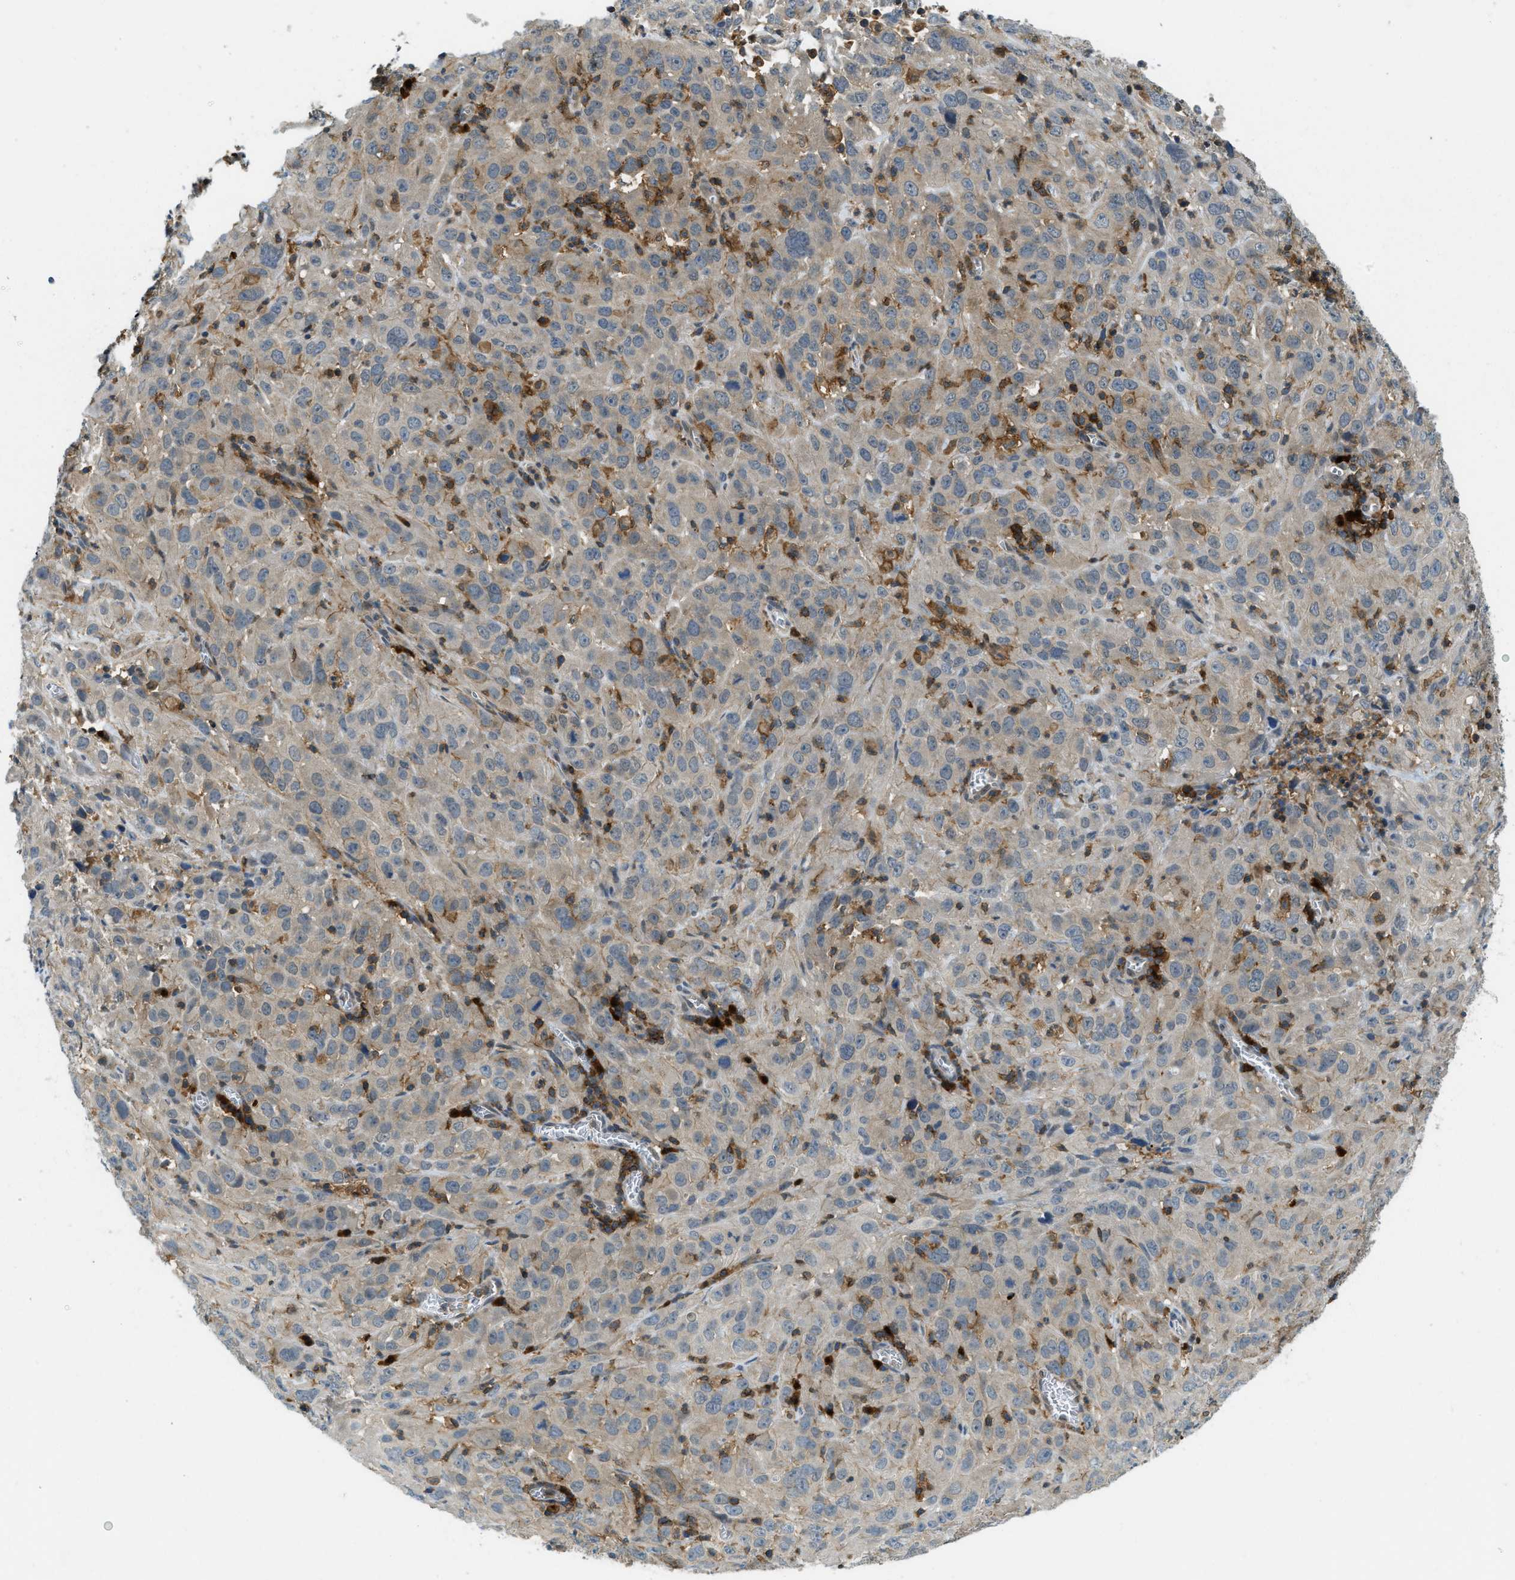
{"staining": {"intensity": "weak", "quantity": "<25%", "location": "cytoplasmic/membranous"}, "tissue": "cervical cancer", "cell_type": "Tumor cells", "image_type": "cancer", "snomed": [{"axis": "morphology", "description": "Squamous cell carcinoma, NOS"}, {"axis": "topography", "description": "Cervix"}], "caption": "This is an immunohistochemistry histopathology image of human cervical cancer. There is no staining in tumor cells.", "gene": "GMPPB", "patient": {"sex": "female", "age": 32}}